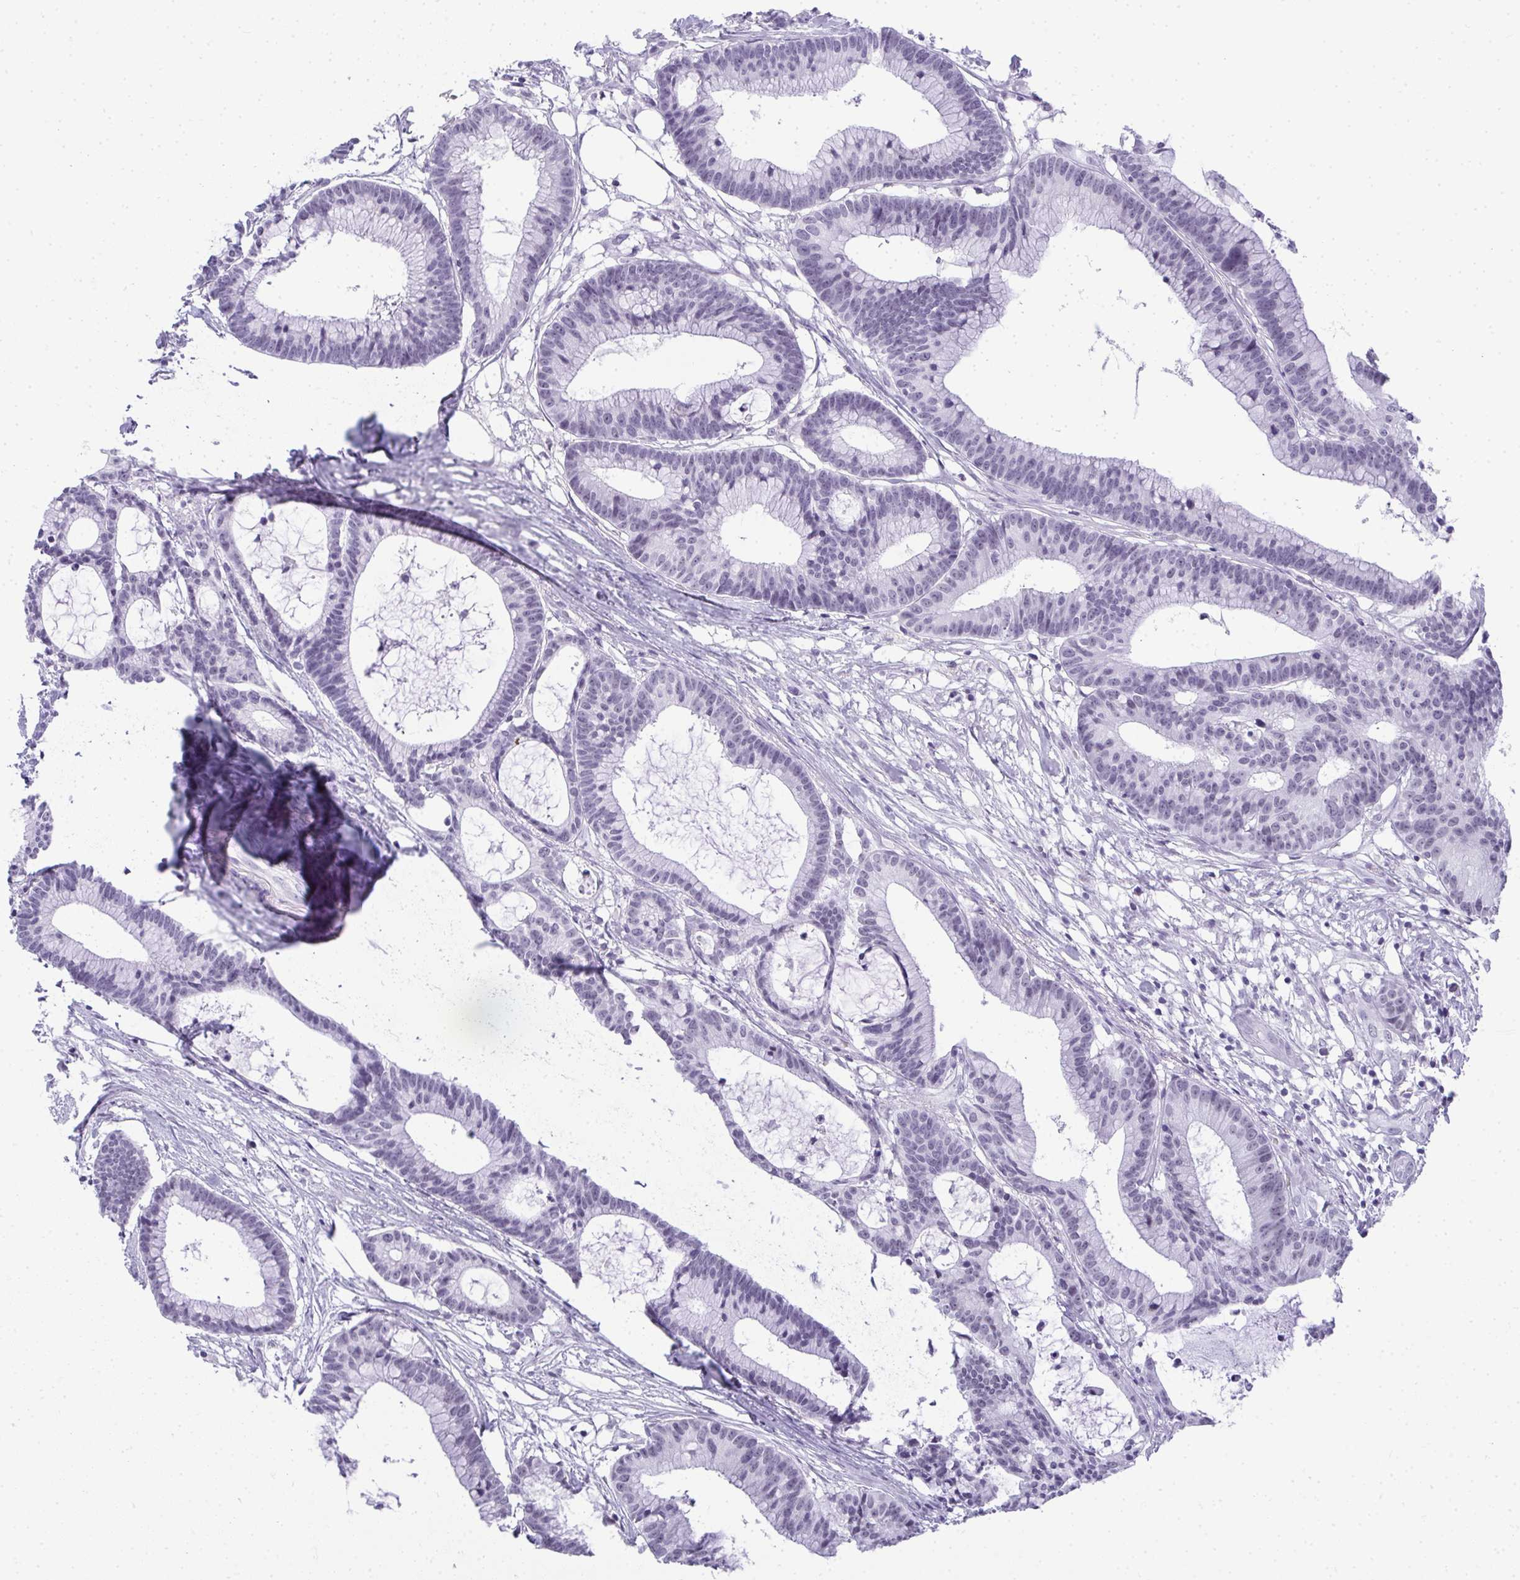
{"staining": {"intensity": "negative", "quantity": "none", "location": "none"}, "tissue": "colorectal cancer", "cell_type": "Tumor cells", "image_type": "cancer", "snomed": [{"axis": "morphology", "description": "Adenocarcinoma, NOS"}, {"axis": "topography", "description": "Colon"}], "caption": "Immunohistochemistry of human colorectal cancer displays no staining in tumor cells.", "gene": "PLA2G1B", "patient": {"sex": "female", "age": 78}}